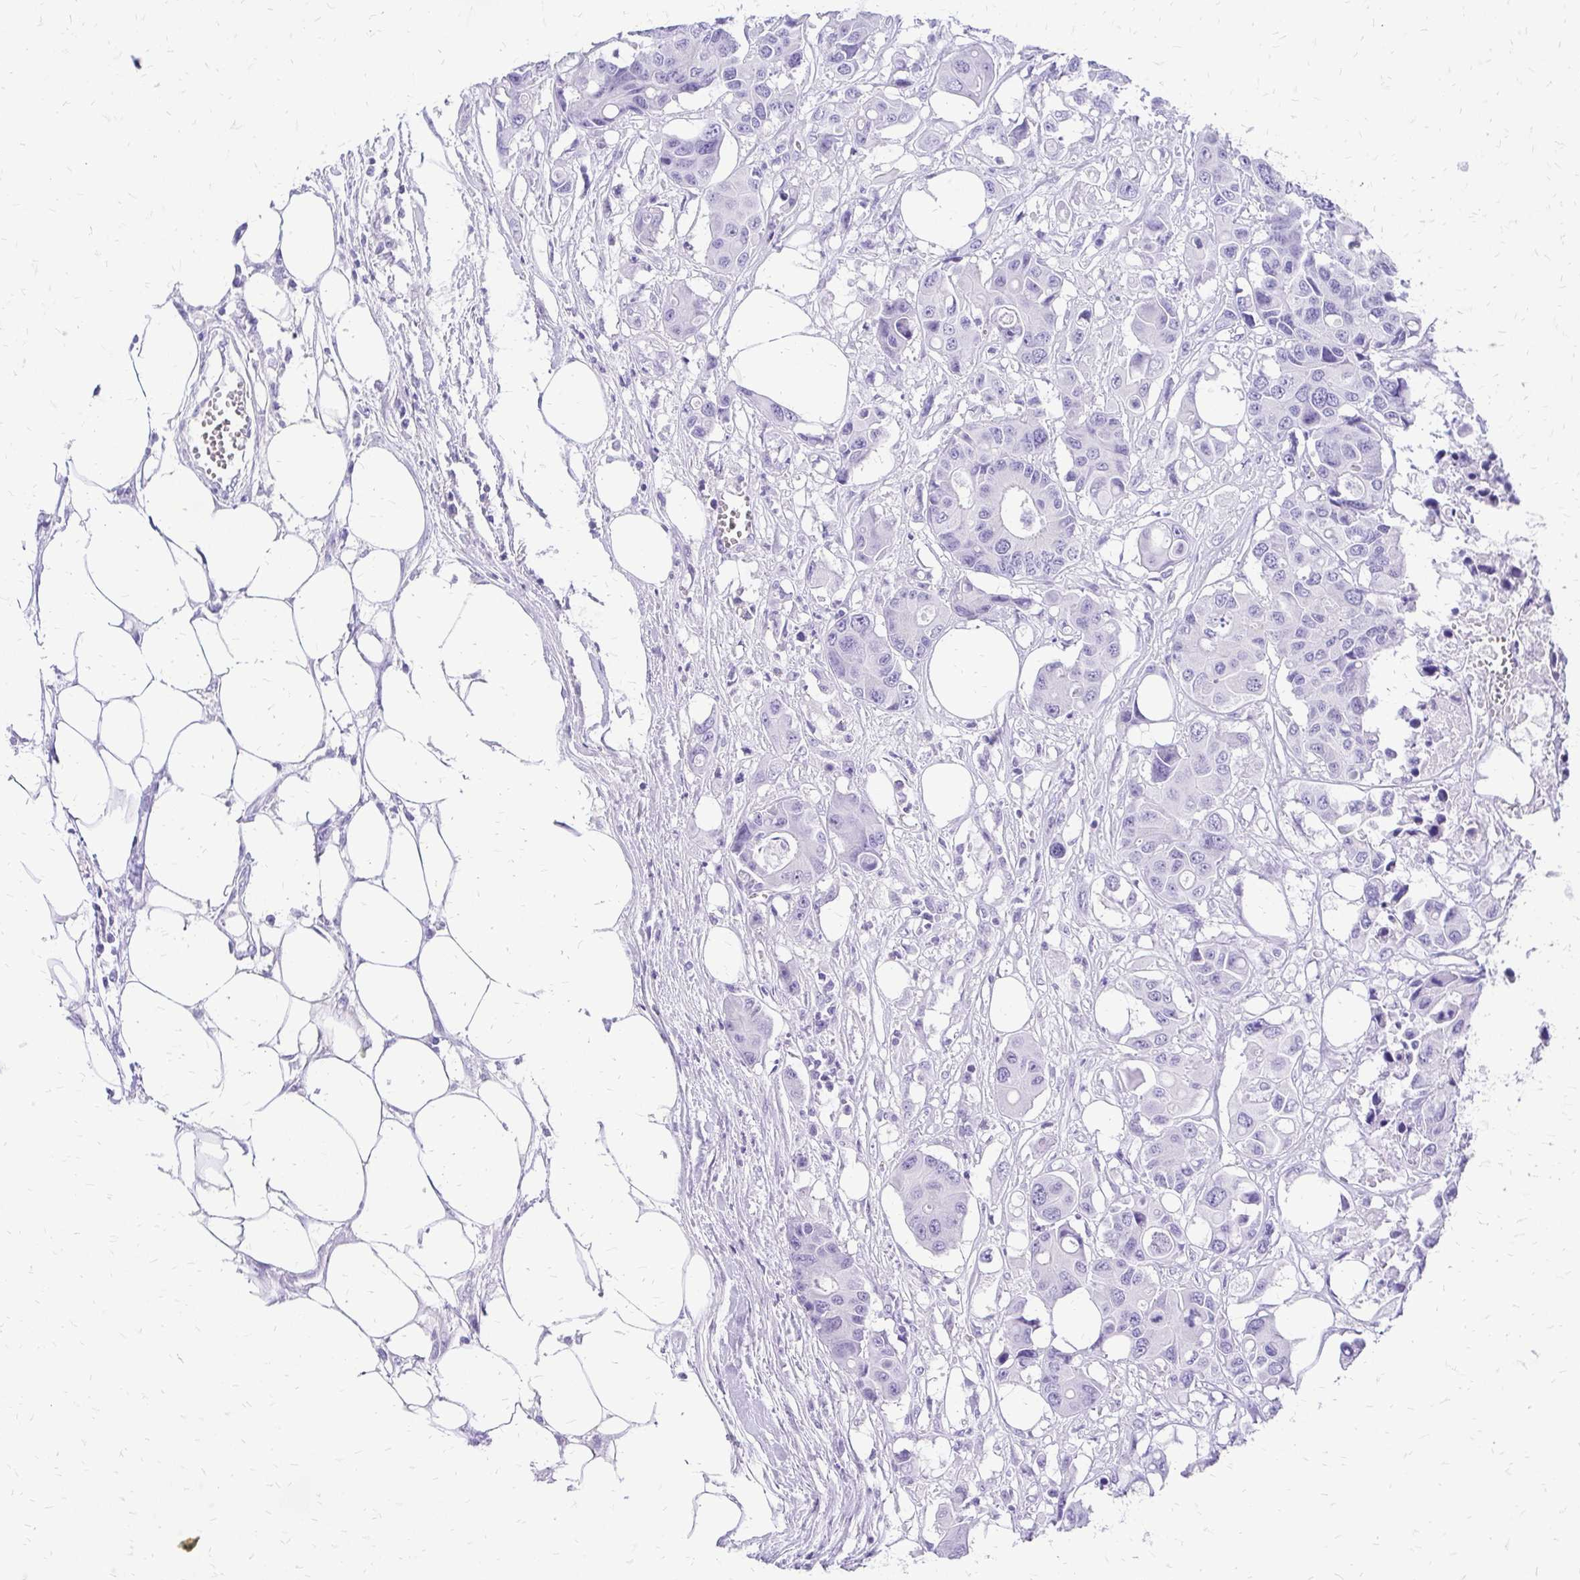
{"staining": {"intensity": "negative", "quantity": "none", "location": "none"}, "tissue": "colorectal cancer", "cell_type": "Tumor cells", "image_type": "cancer", "snomed": [{"axis": "morphology", "description": "Adenocarcinoma, NOS"}, {"axis": "topography", "description": "Colon"}], "caption": "An image of human colorectal adenocarcinoma is negative for staining in tumor cells.", "gene": "SLC32A1", "patient": {"sex": "male", "age": 77}}